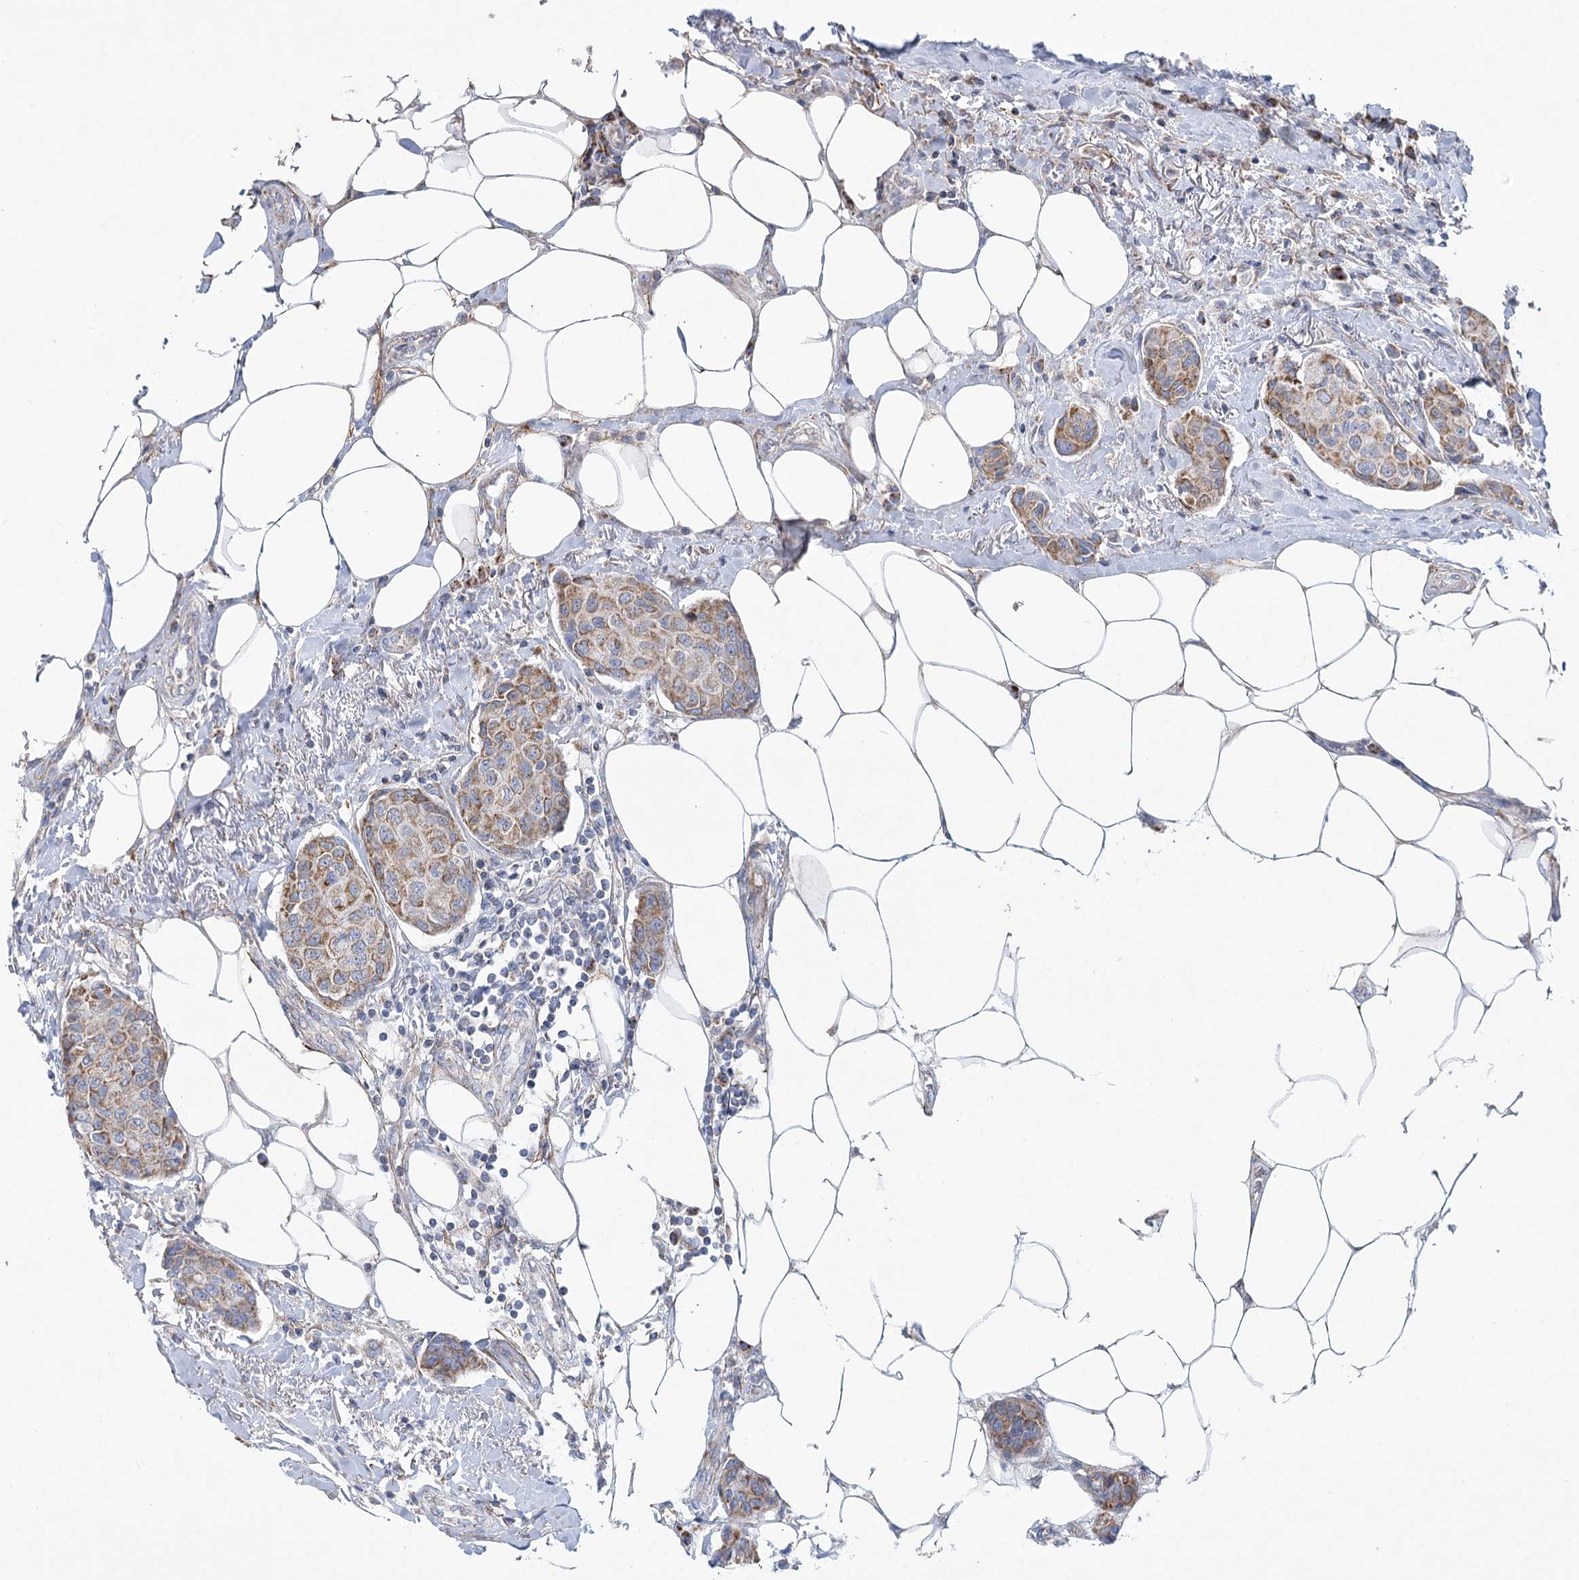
{"staining": {"intensity": "moderate", "quantity": ">75%", "location": "cytoplasmic/membranous"}, "tissue": "breast cancer", "cell_type": "Tumor cells", "image_type": "cancer", "snomed": [{"axis": "morphology", "description": "Duct carcinoma"}, {"axis": "topography", "description": "Breast"}], "caption": "Human infiltrating ductal carcinoma (breast) stained with a protein marker reveals moderate staining in tumor cells.", "gene": "SNX7", "patient": {"sex": "female", "age": 80}}